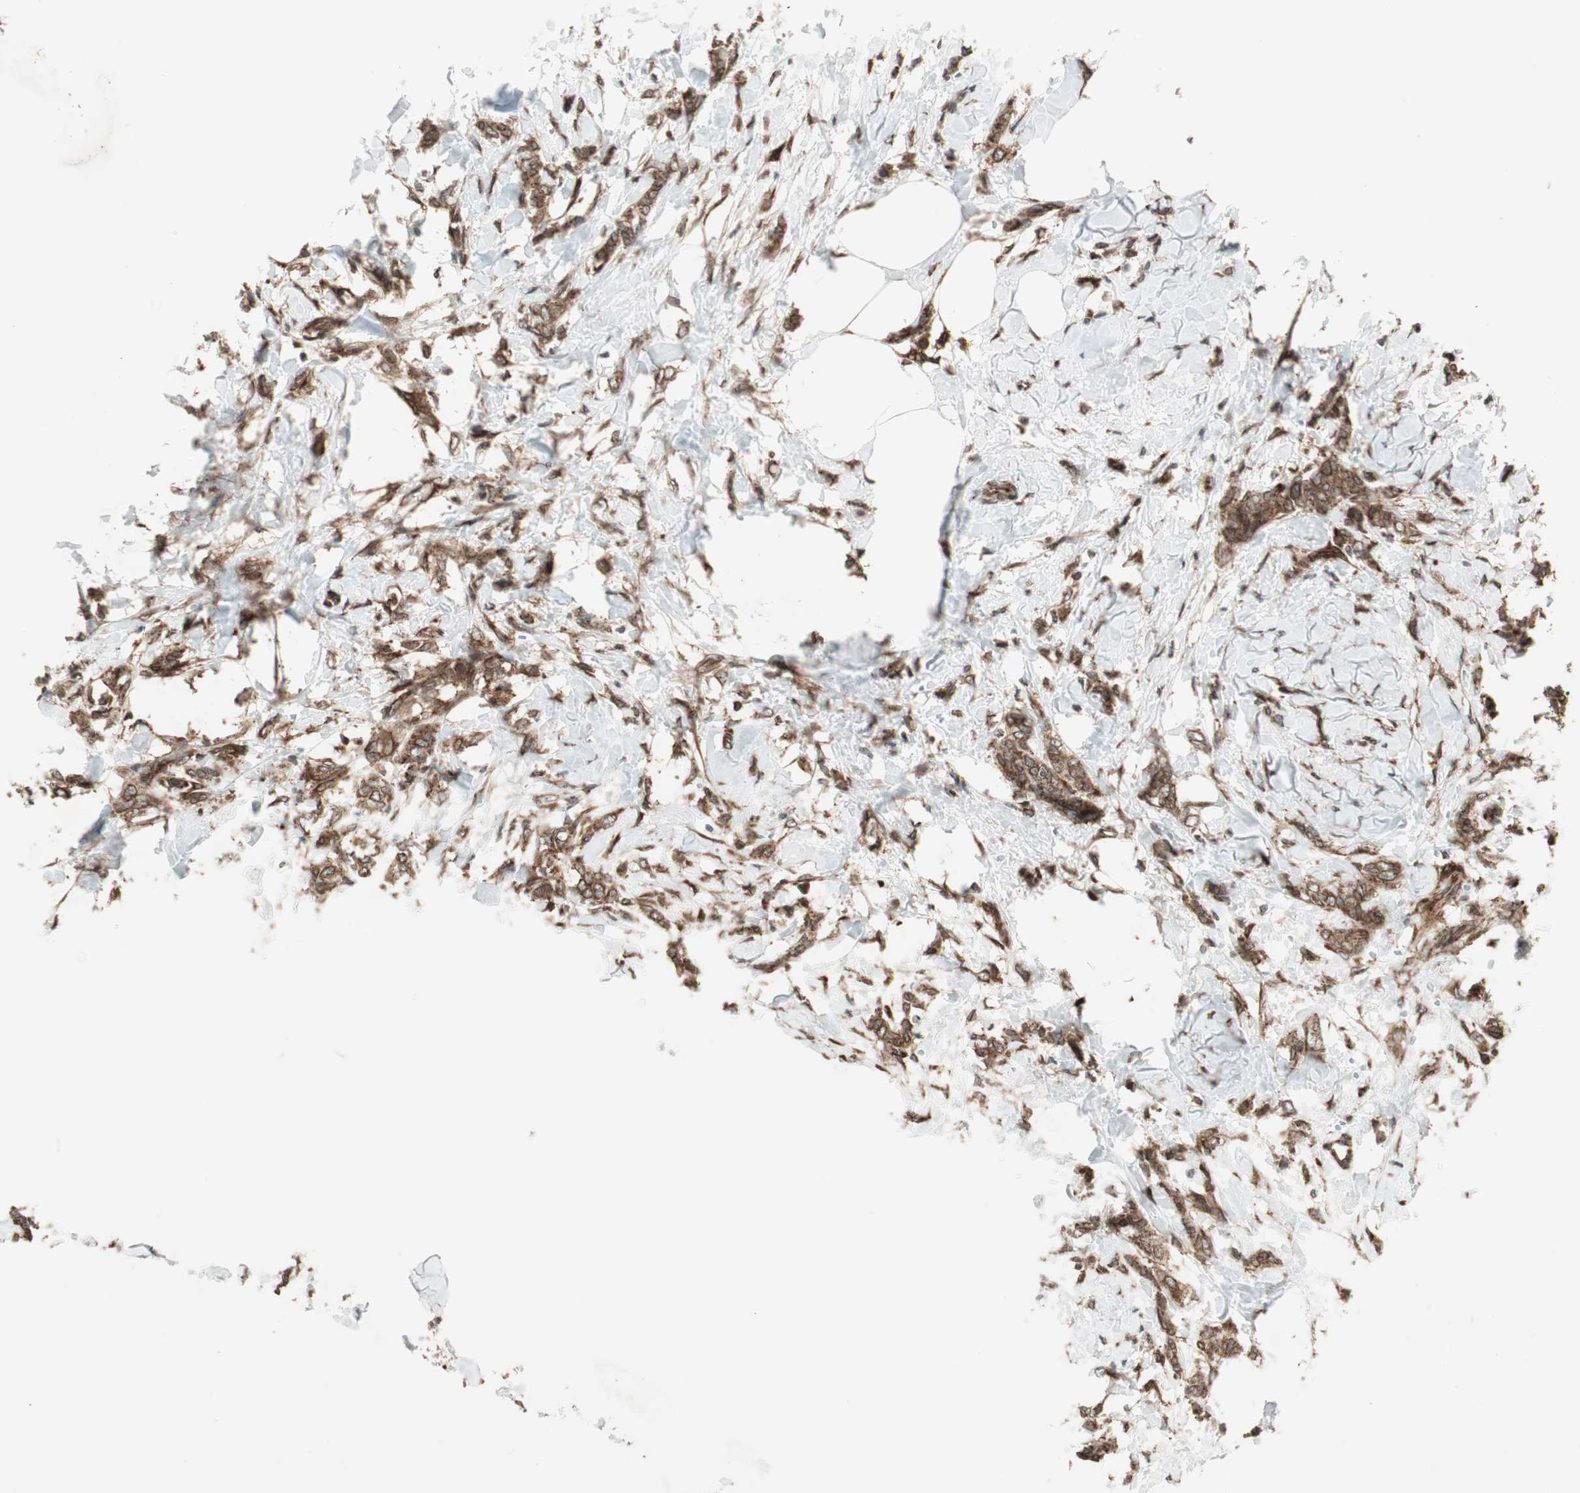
{"staining": {"intensity": "moderate", "quantity": ">75%", "location": "cytoplasmic/membranous"}, "tissue": "breast cancer", "cell_type": "Tumor cells", "image_type": "cancer", "snomed": [{"axis": "morphology", "description": "Lobular carcinoma, in situ"}, {"axis": "morphology", "description": "Lobular carcinoma"}, {"axis": "topography", "description": "Breast"}], "caption": "A medium amount of moderate cytoplasmic/membranous positivity is present in about >75% of tumor cells in breast cancer tissue.", "gene": "NUP62", "patient": {"sex": "female", "age": 41}}